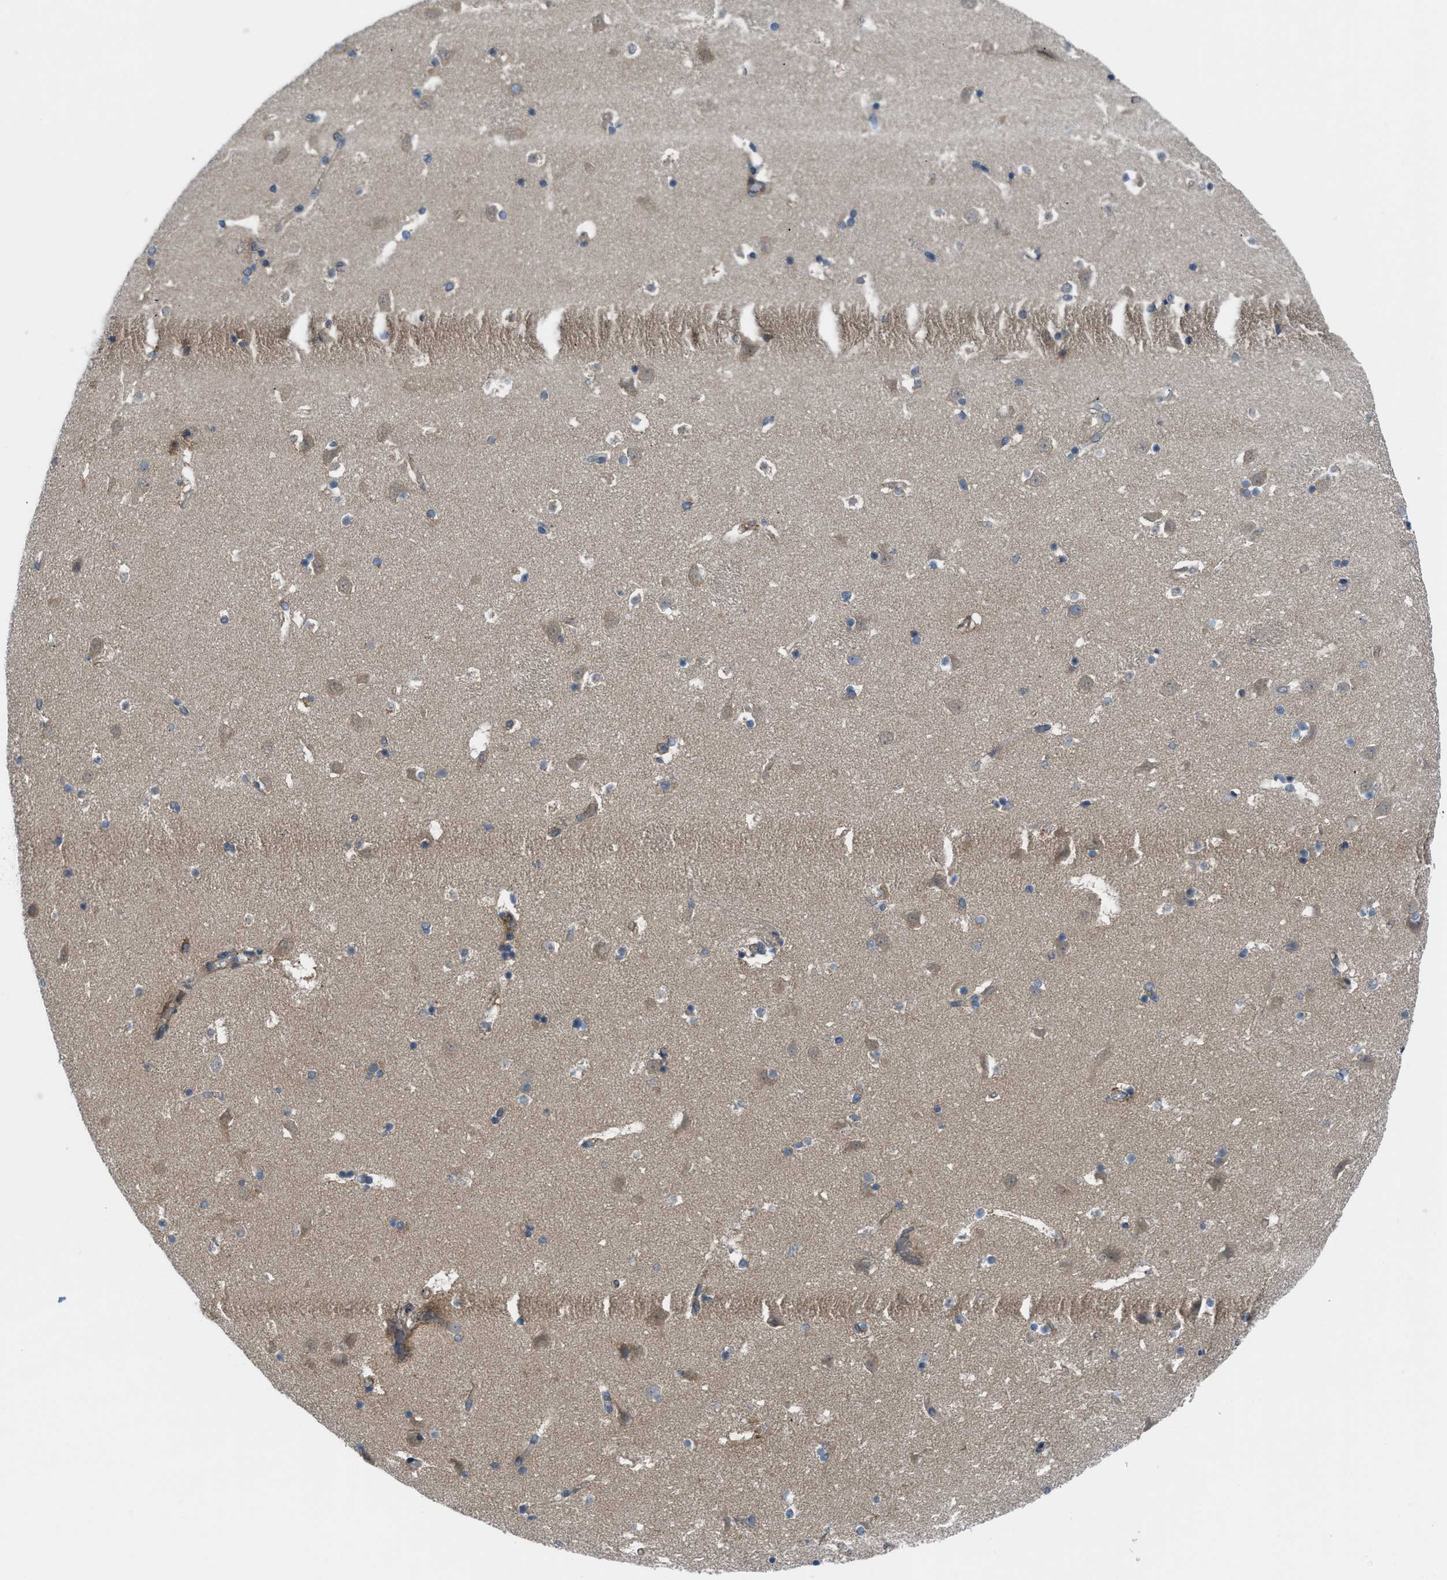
{"staining": {"intensity": "moderate", "quantity": "<25%", "location": "cytoplasmic/membranous"}, "tissue": "caudate", "cell_type": "Glial cells", "image_type": "normal", "snomed": [{"axis": "morphology", "description": "Normal tissue, NOS"}, {"axis": "topography", "description": "Lateral ventricle wall"}], "caption": "Normal caudate reveals moderate cytoplasmic/membranous positivity in approximately <25% of glial cells The staining was performed using DAB (3,3'-diaminobenzidine), with brown indicating positive protein expression. Nuclei are stained blue with hematoxylin..", "gene": "BAZ2B", "patient": {"sex": "male", "age": 45}}